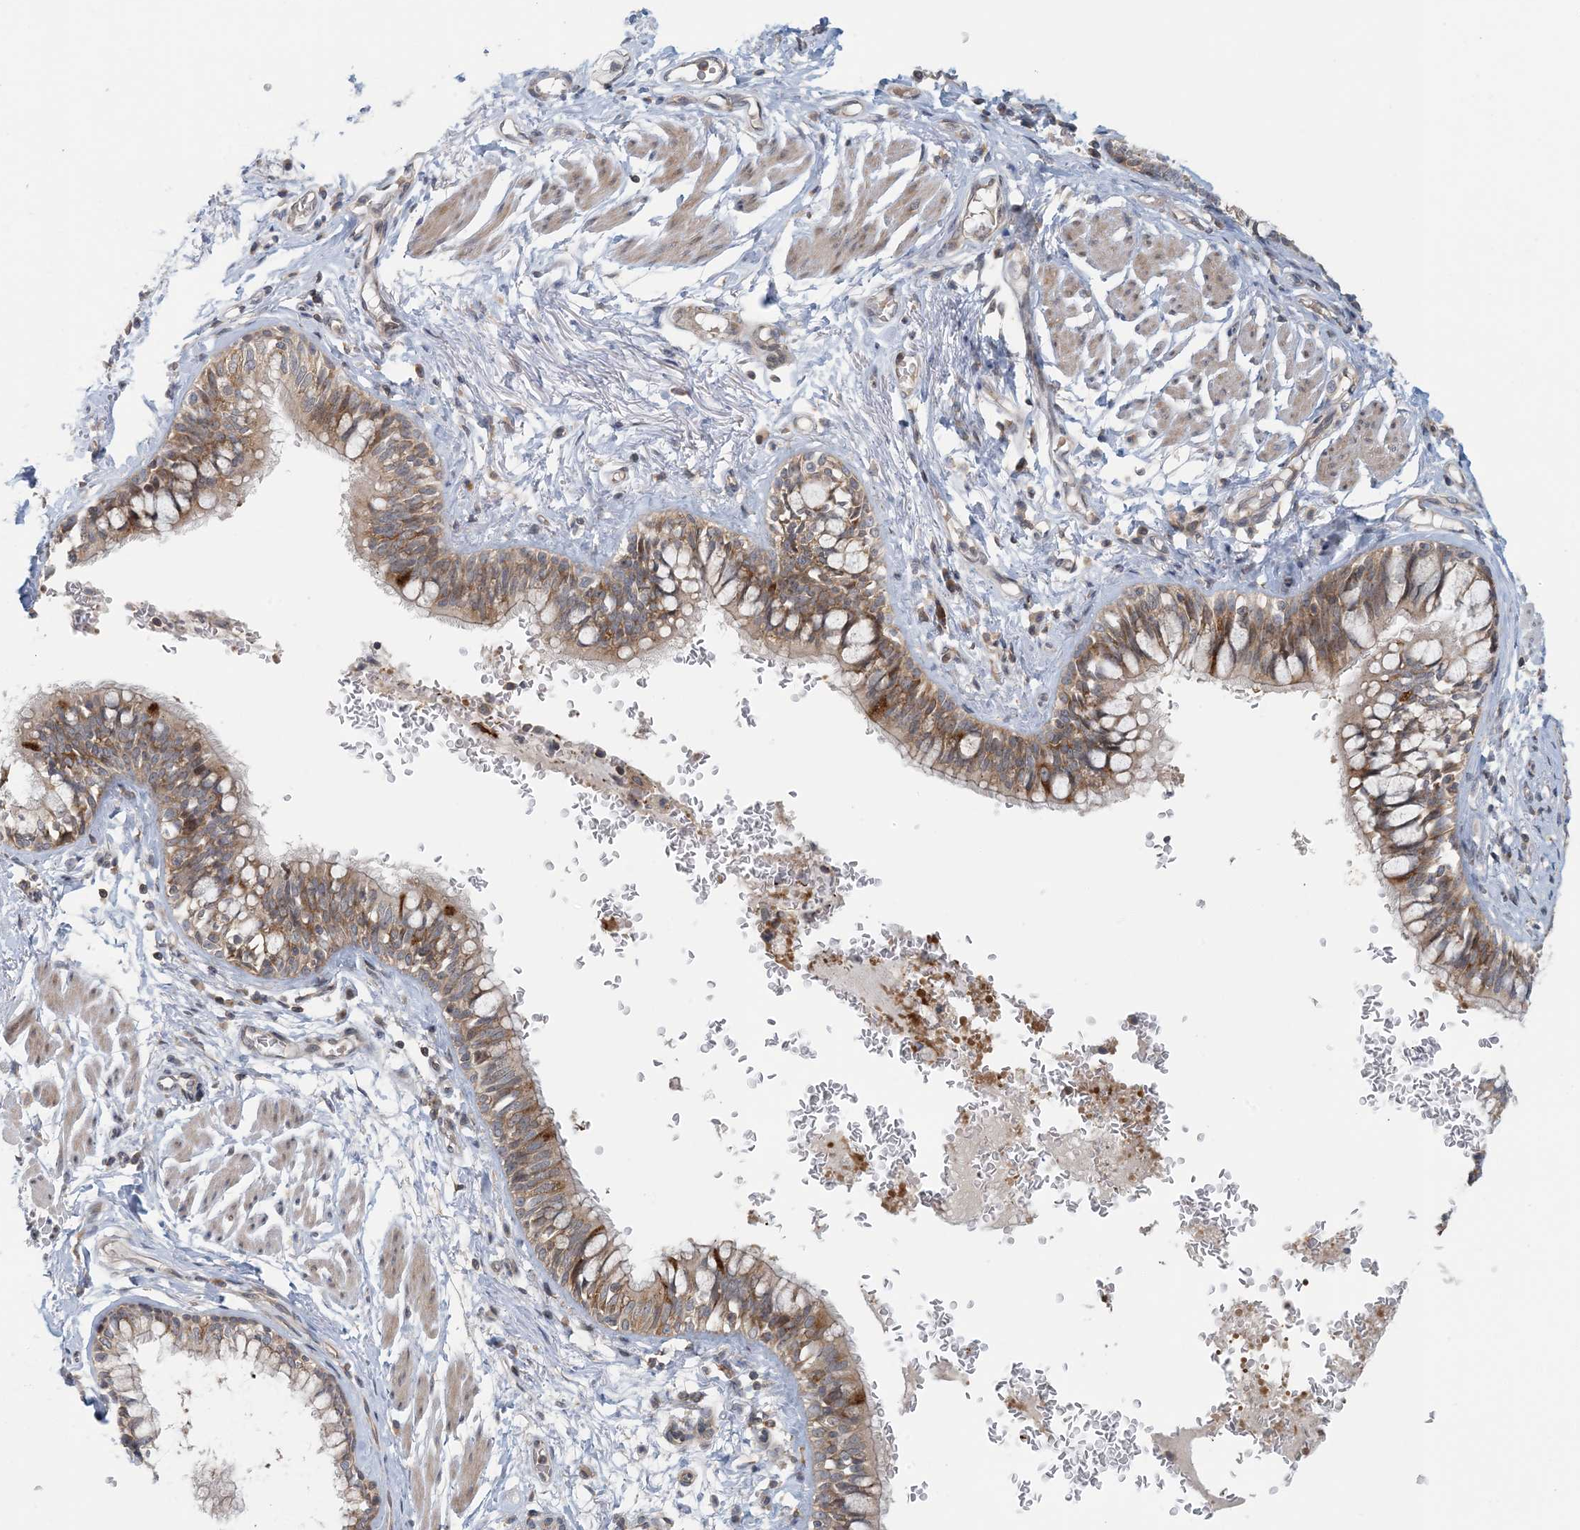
{"staining": {"intensity": "moderate", "quantity": ">75%", "location": "cytoplasmic/membranous"}, "tissue": "bronchus", "cell_type": "Respiratory epithelial cells", "image_type": "normal", "snomed": [{"axis": "morphology", "description": "Normal tissue, NOS"}, {"axis": "topography", "description": "Cartilage tissue"}, {"axis": "topography", "description": "Bronchus"}], "caption": "Bronchus stained with DAB (3,3'-diaminobenzidine) immunohistochemistry exhibits medium levels of moderate cytoplasmic/membranous expression in approximately >75% of respiratory epithelial cells.", "gene": "ATP13A2", "patient": {"sex": "female", "age": 36}}